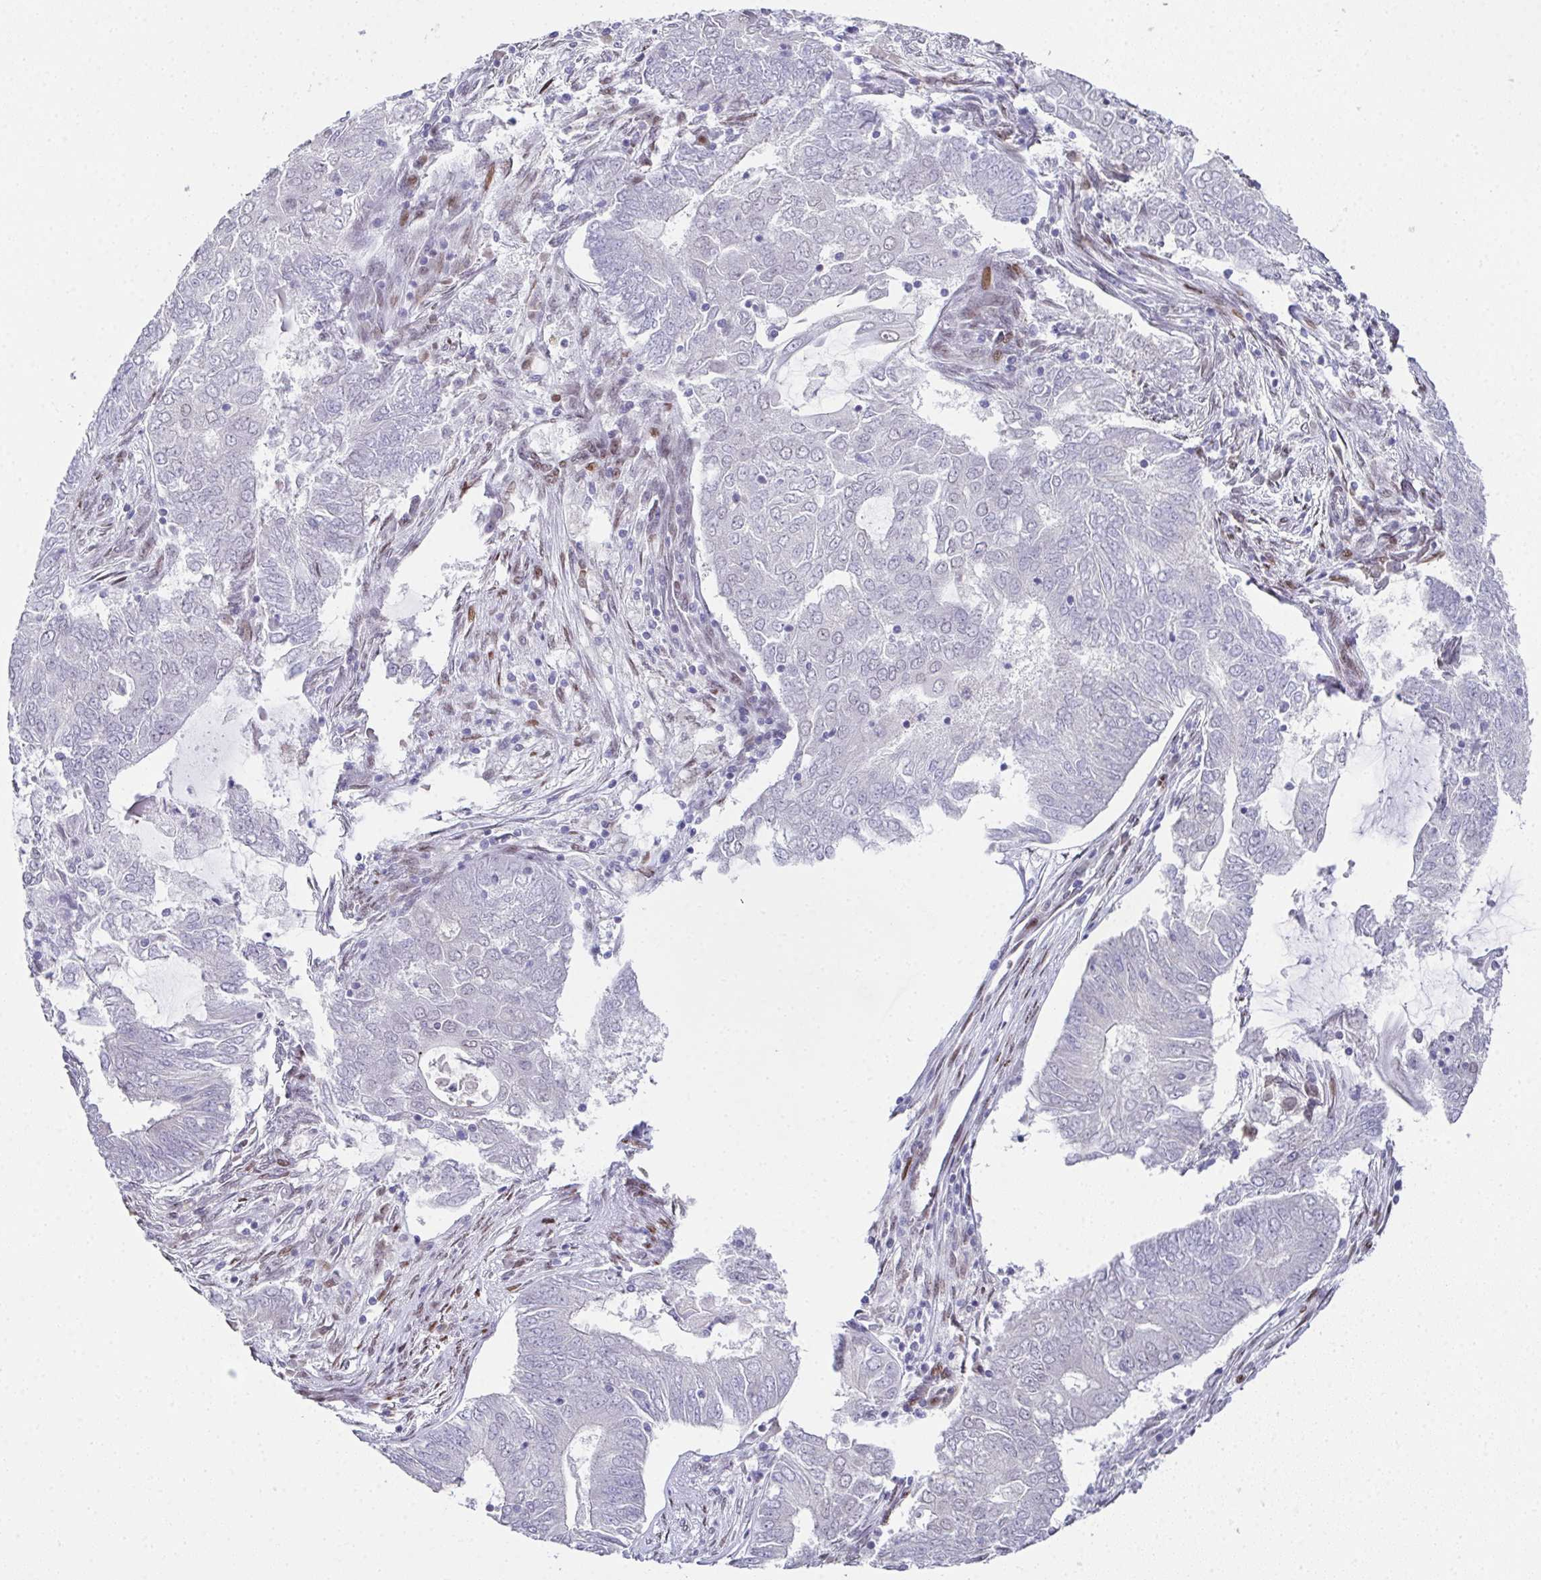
{"staining": {"intensity": "weak", "quantity": "<25%", "location": "nuclear"}, "tissue": "endometrial cancer", "cell_type": "Tumor cells", "image_type": "cancer", "snomed": [{"axis": "morphology", "description": "Adenocarcinoma, NOS"}, {"axis": "topography", "description": "Endometrium"}], "caption": "A high-resolution micrograph shows immunohistochemistry staining of endometrial adenocarcinoma, which exhibits no significant expression in tumor cells. Brightfield microscopy of immunohistochemistry (IHC) stained with DAB (brown) and hematoxylin (blue), captured at high magnification.", "gene": "RB1", "patient": {"sex": "female", "age": 62}}